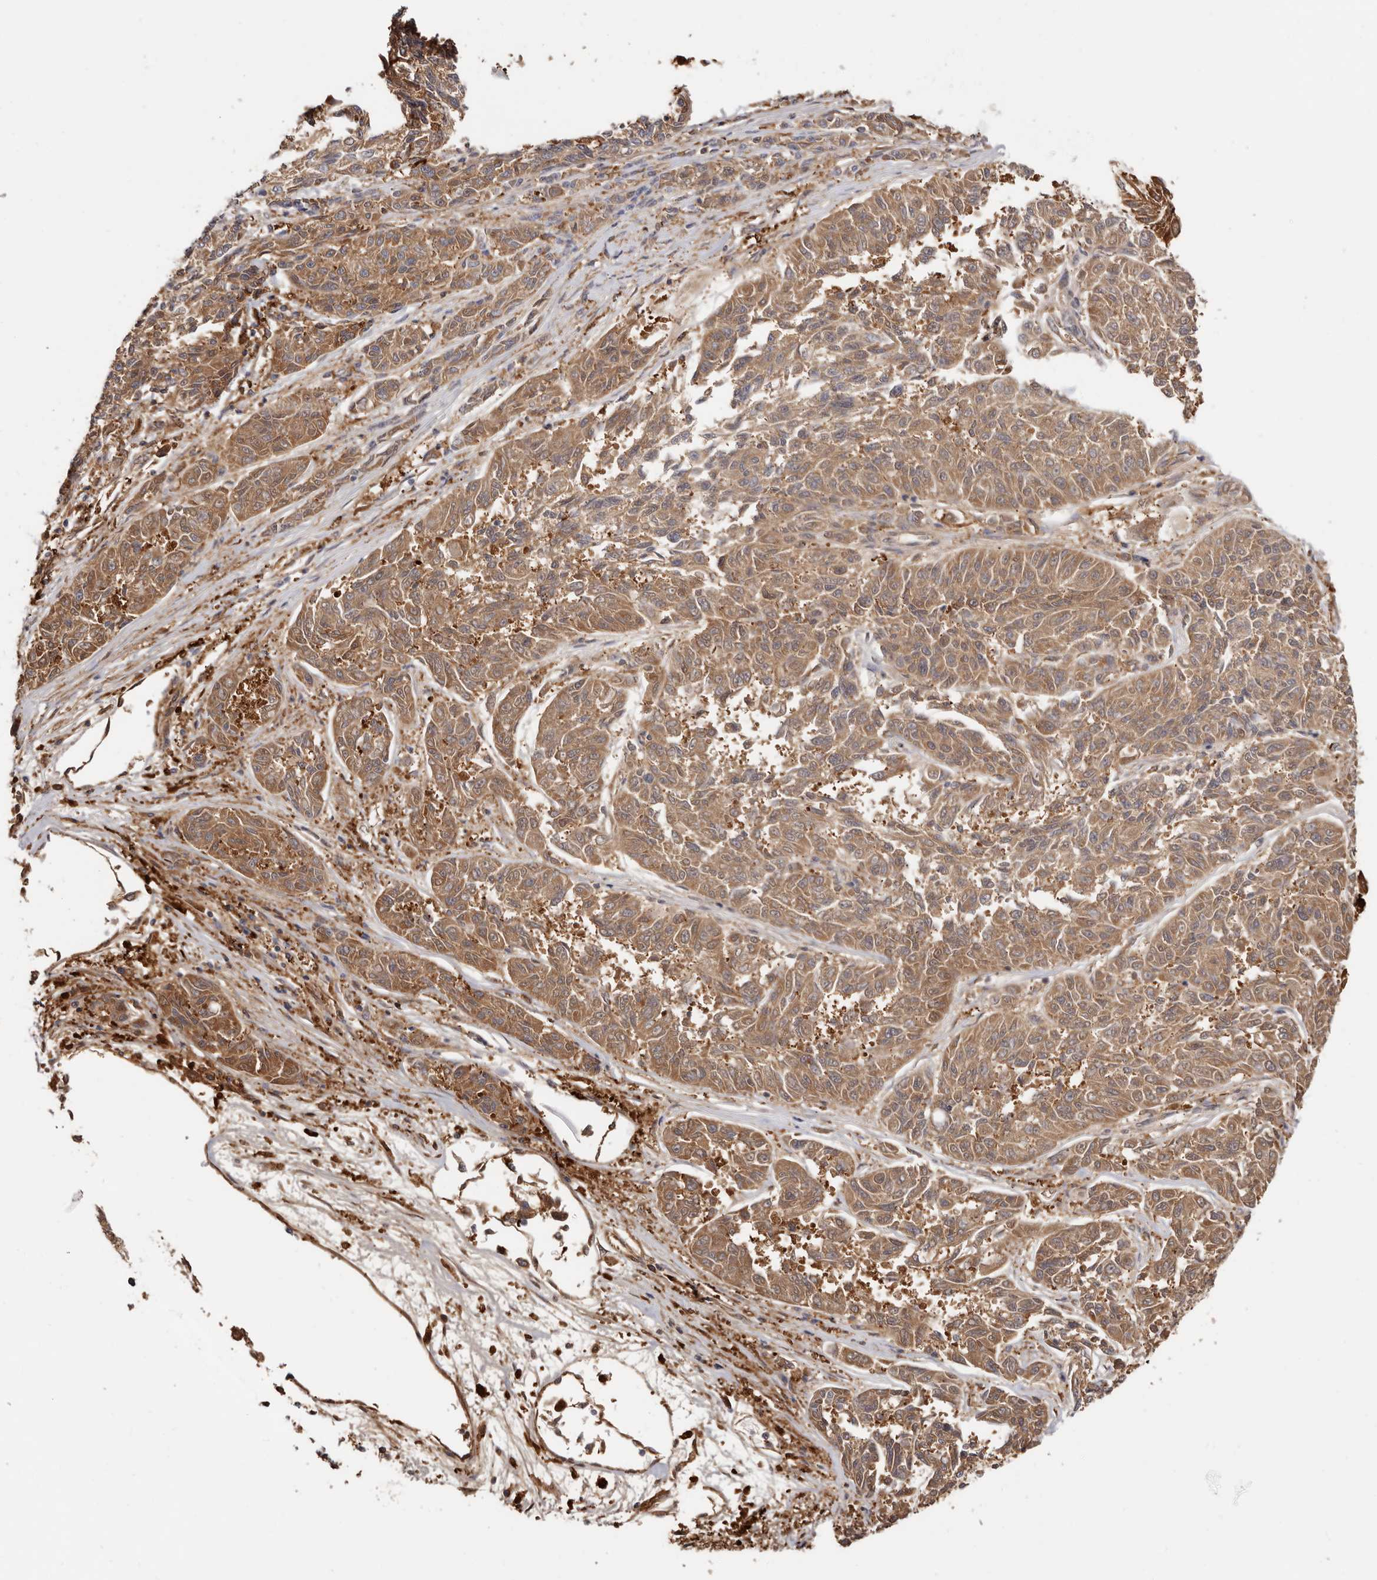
{"staining": {"intensity": "moderate", "quantity": ">75%", "location": "cytoplasmic/membranous"}, "tissue": "melanoma", "cell_type": "Tumor cells", "image_type": "cancer", "snomed": [{"axis": "morphology", "description": "Malignant melanoma, NOS"}, {"axis": "topography", "description": "Skin"}], "caption": "Protein staining of malignant melanoma tissue exhibits moderate cytoplasmic/membranous positivity in about >75% of tumor cells. The protein of interest is shown in brown color, while the nuclei are stained blue.", "gene": "LAP3", "patient": {"sex": "male", "age": 53}}